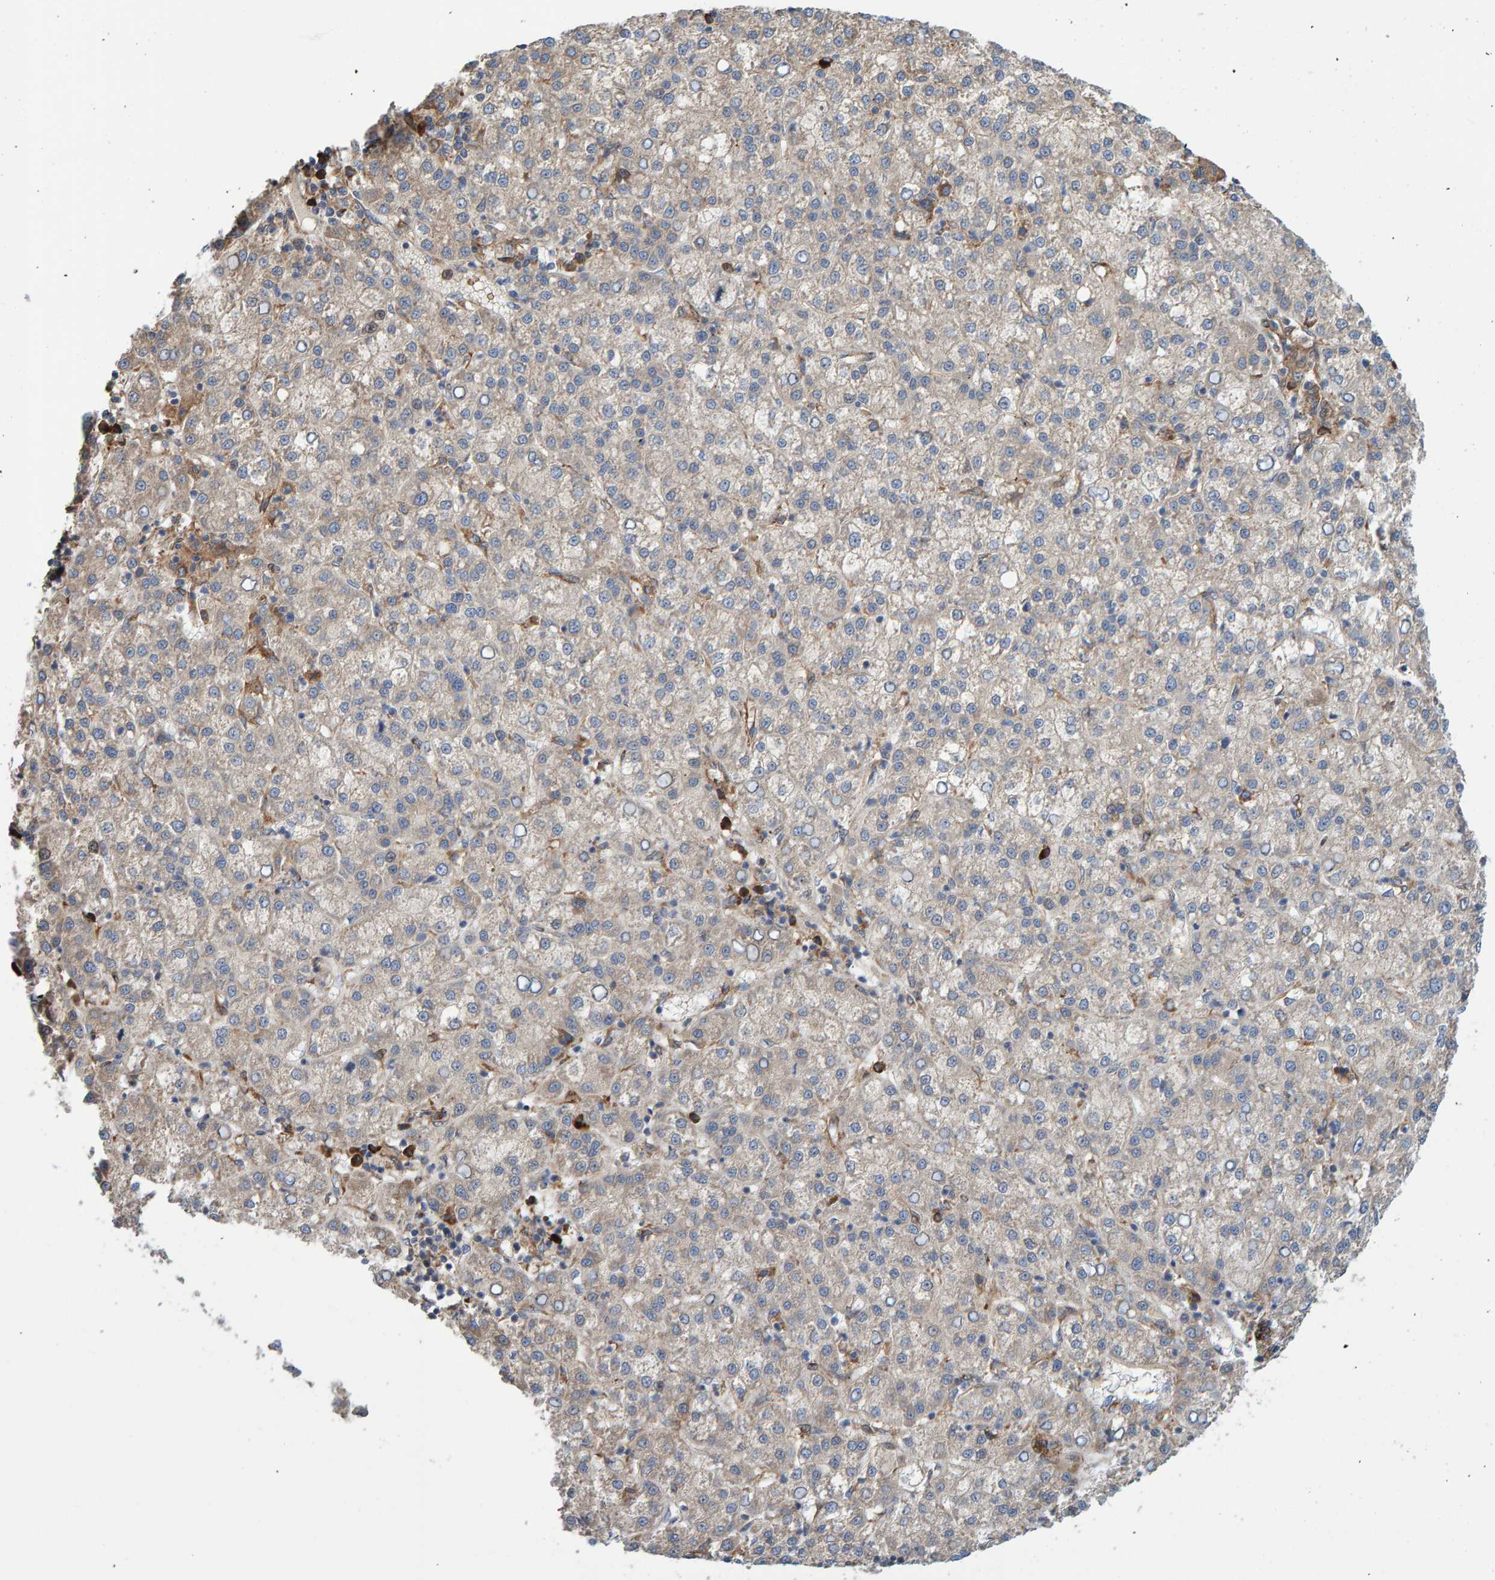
{"staining": {"intensity": "negative", "quantity": "none", "location": "none"}, "tissue": "liver cancer", "cell_type": "Tumor cells", "image_type": "cancer", "snomed": [{"axis": "morphology", "description": "Carcinoma, Hepatocellular, NOS"}, {"axis": "topography", "description": "Liver"}], "caption": "The histopathology image displays no significant positivity in tumor cells of liver cancer.", "gene": "KIAA0753", "patient": {"sex": "female", "age": 58}}